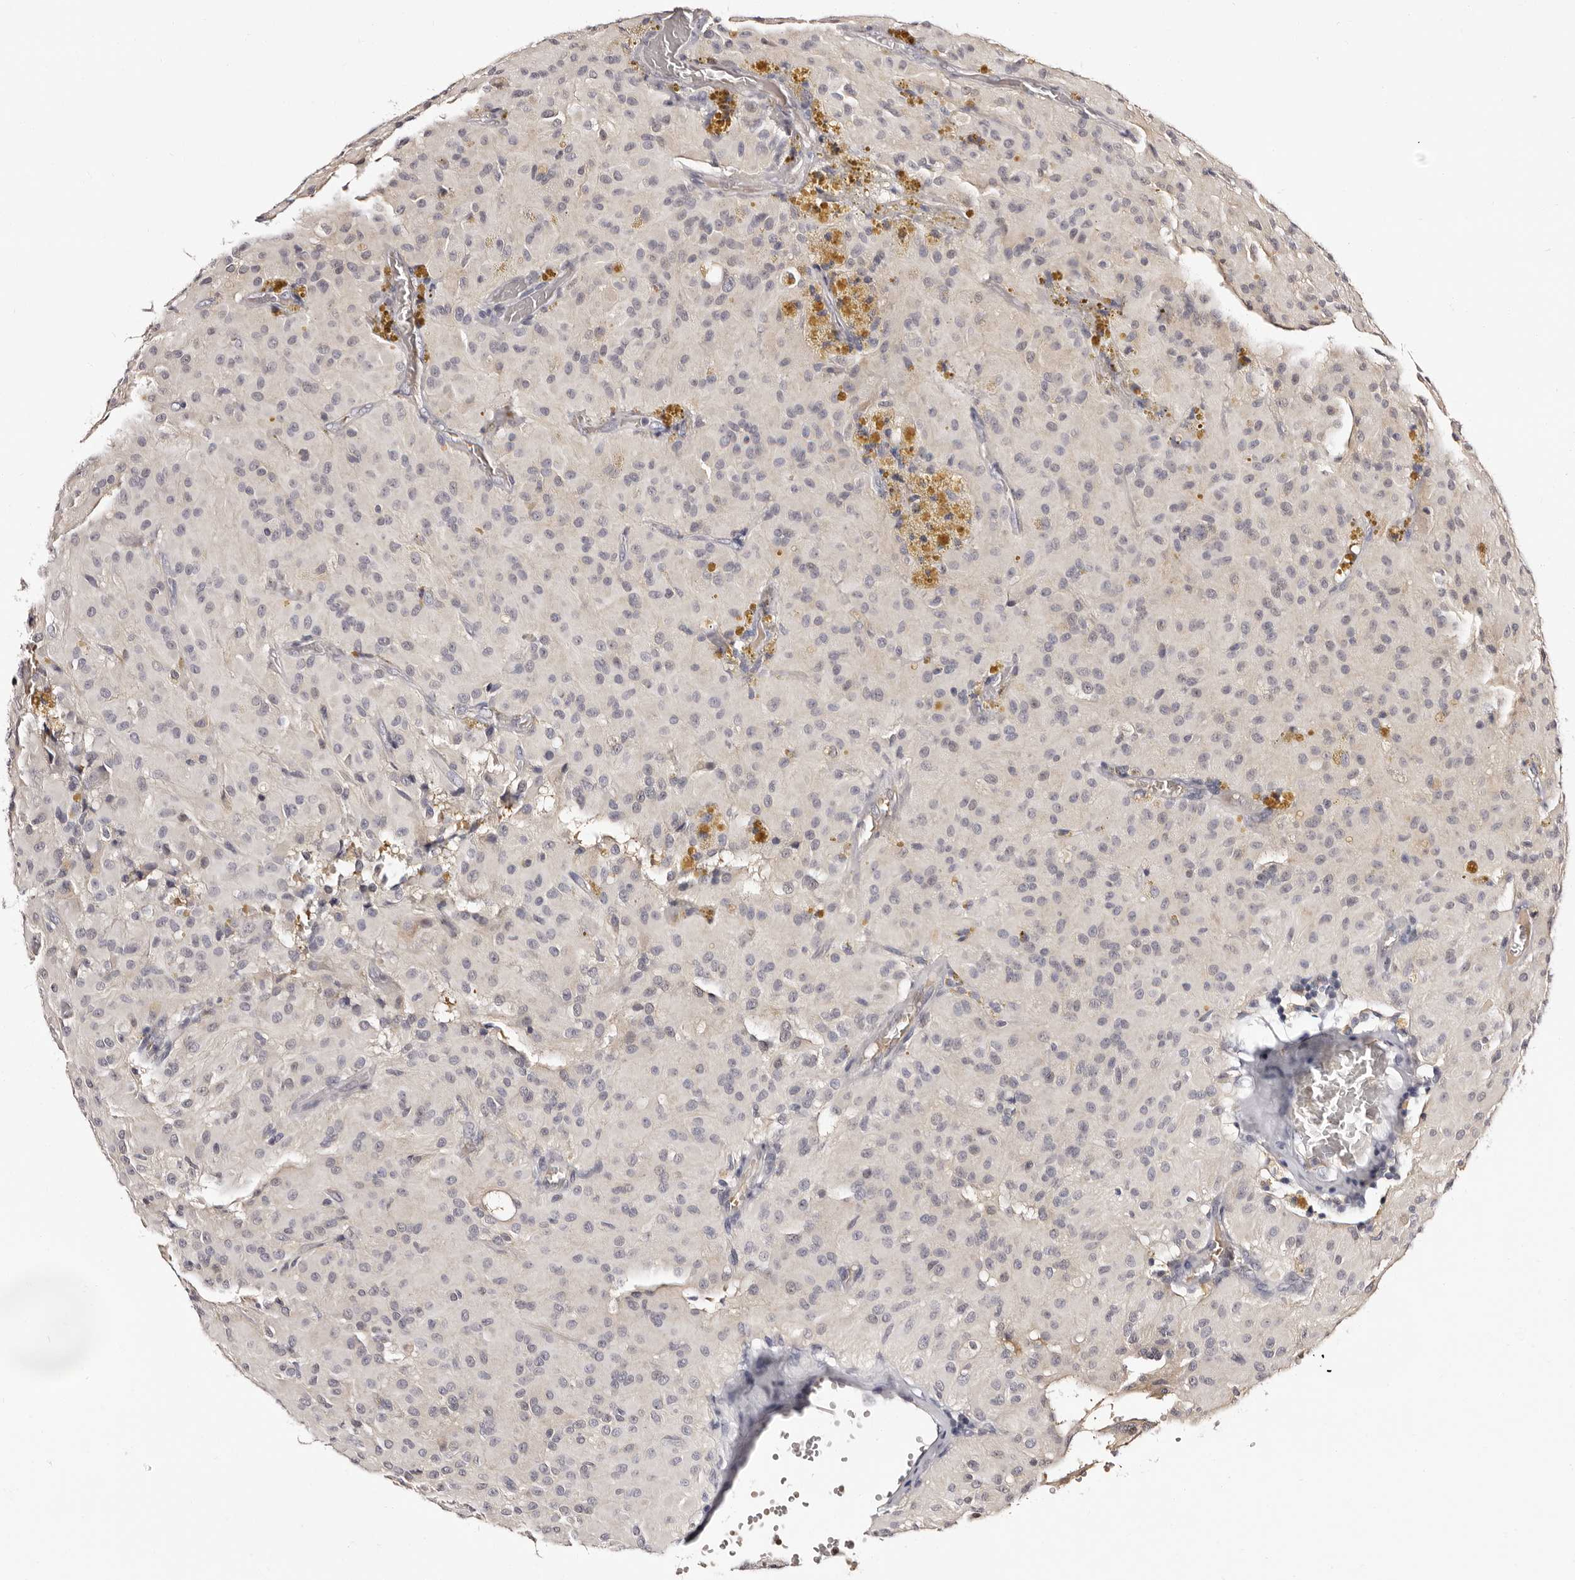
{"staining": {"intensity": "negative", "quantity": "none", "location": "none"}, "tissue": "glioma", "cell_type": "Tumor cells", "image_type": "cancer", "snomed": [{"axis": "morphology", "description": "Glioma, malignant, High grade"}, {"axis": "topography", "description": "Brain"}], "caption": "An immunohistochemistry micrograph of glioma is shown. There is no staining in tumor cells of glioma.", "gene": "BPGM", "patient": {"sex": "female", "age": 59}}